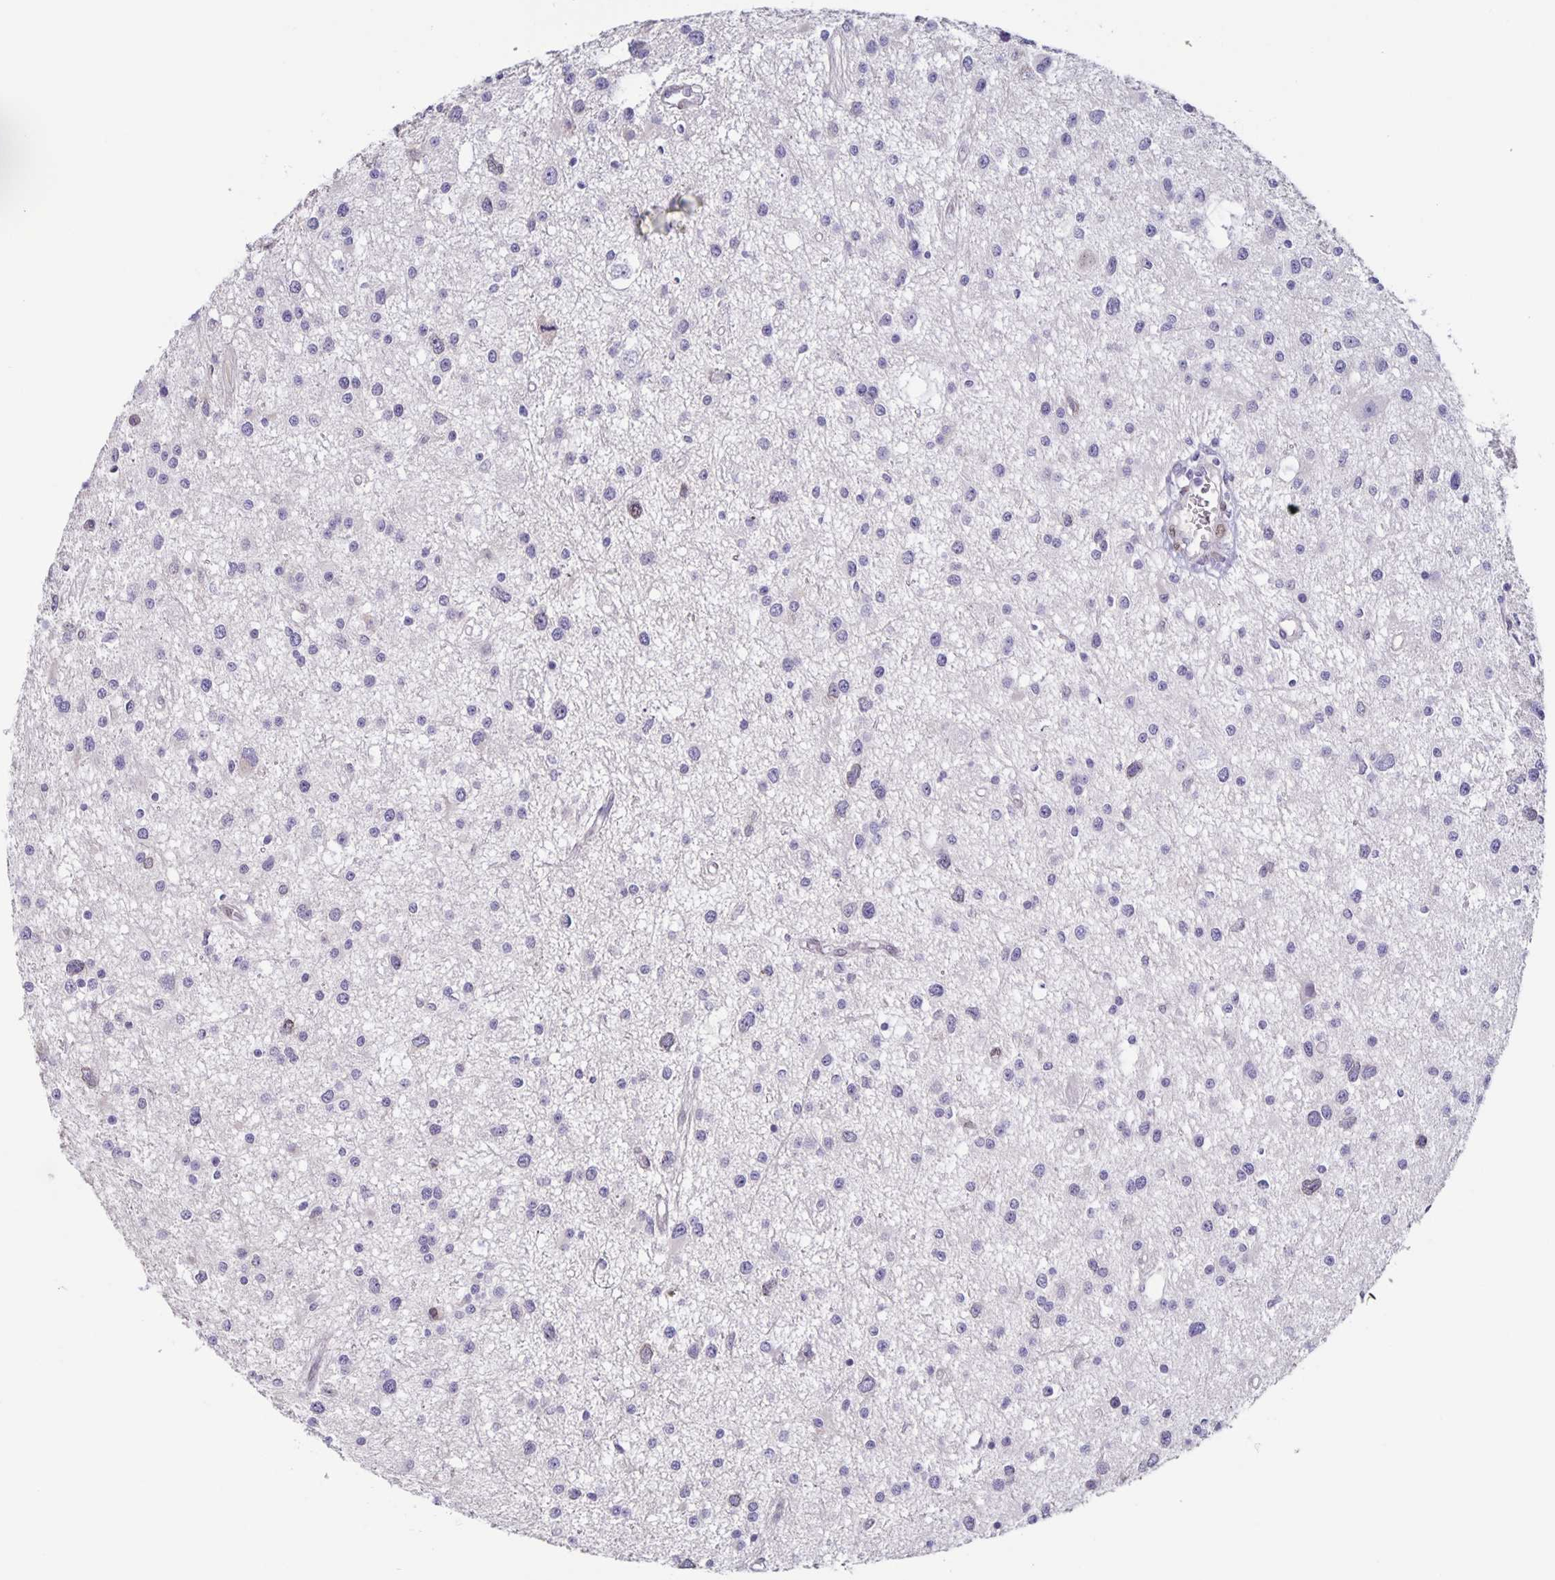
{"staining": {"intensity": "negative", "quantity": "none", "location": "none"}, "tissue": "glioma", "cell_type": "Tumor cells", "image_type": "cancer", "snomed": [{"axis": "morphology", "description": "Glioma, malignant, High grade"}, {"axis": "topography", "description": "Brain"}], "caption": "The immunohistochemistry (IHC) image has no significant staining in tumor cells of glioma tissue.", "gene": "SYNE2", "patient": {"sex": "male", "age": 54}}